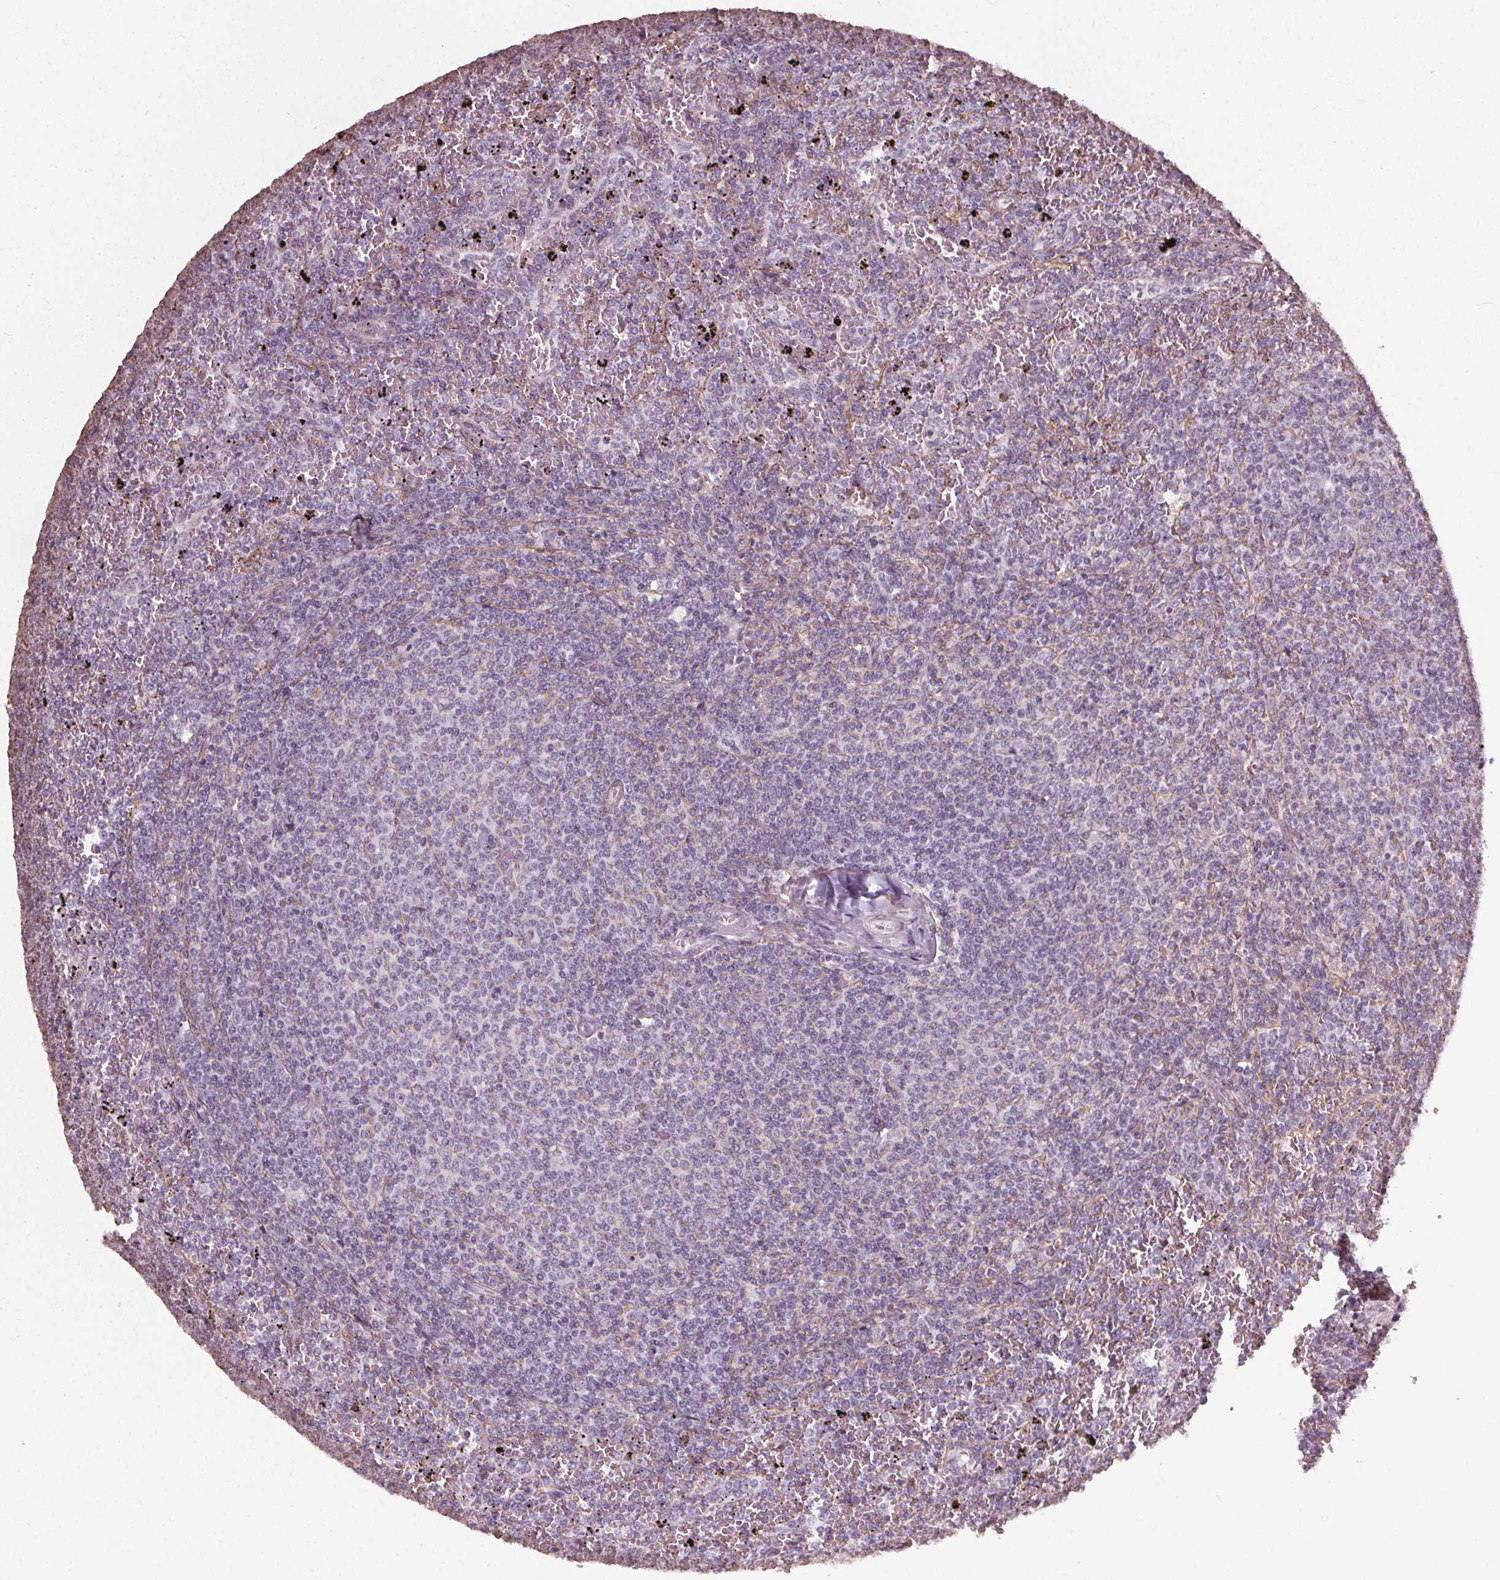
{"staining": {"intensity": "negative", "quantity": "none", "location": "none"}, "tissue": "lymphoma", "cell_type": "Tumor cells", "image_type": "cancer", "snomed": [{"axis": "morphology", "description": "Malignant lymphoma, non-Hodgkin's type, Low grade"}, {"axis": "topography", "description": "Spleen"}], "caption": "The image demonstrates no staining of tumor cells in lymphoma.", "gene": "PKP1", "patient": {"sex": "female", "age": 77}}